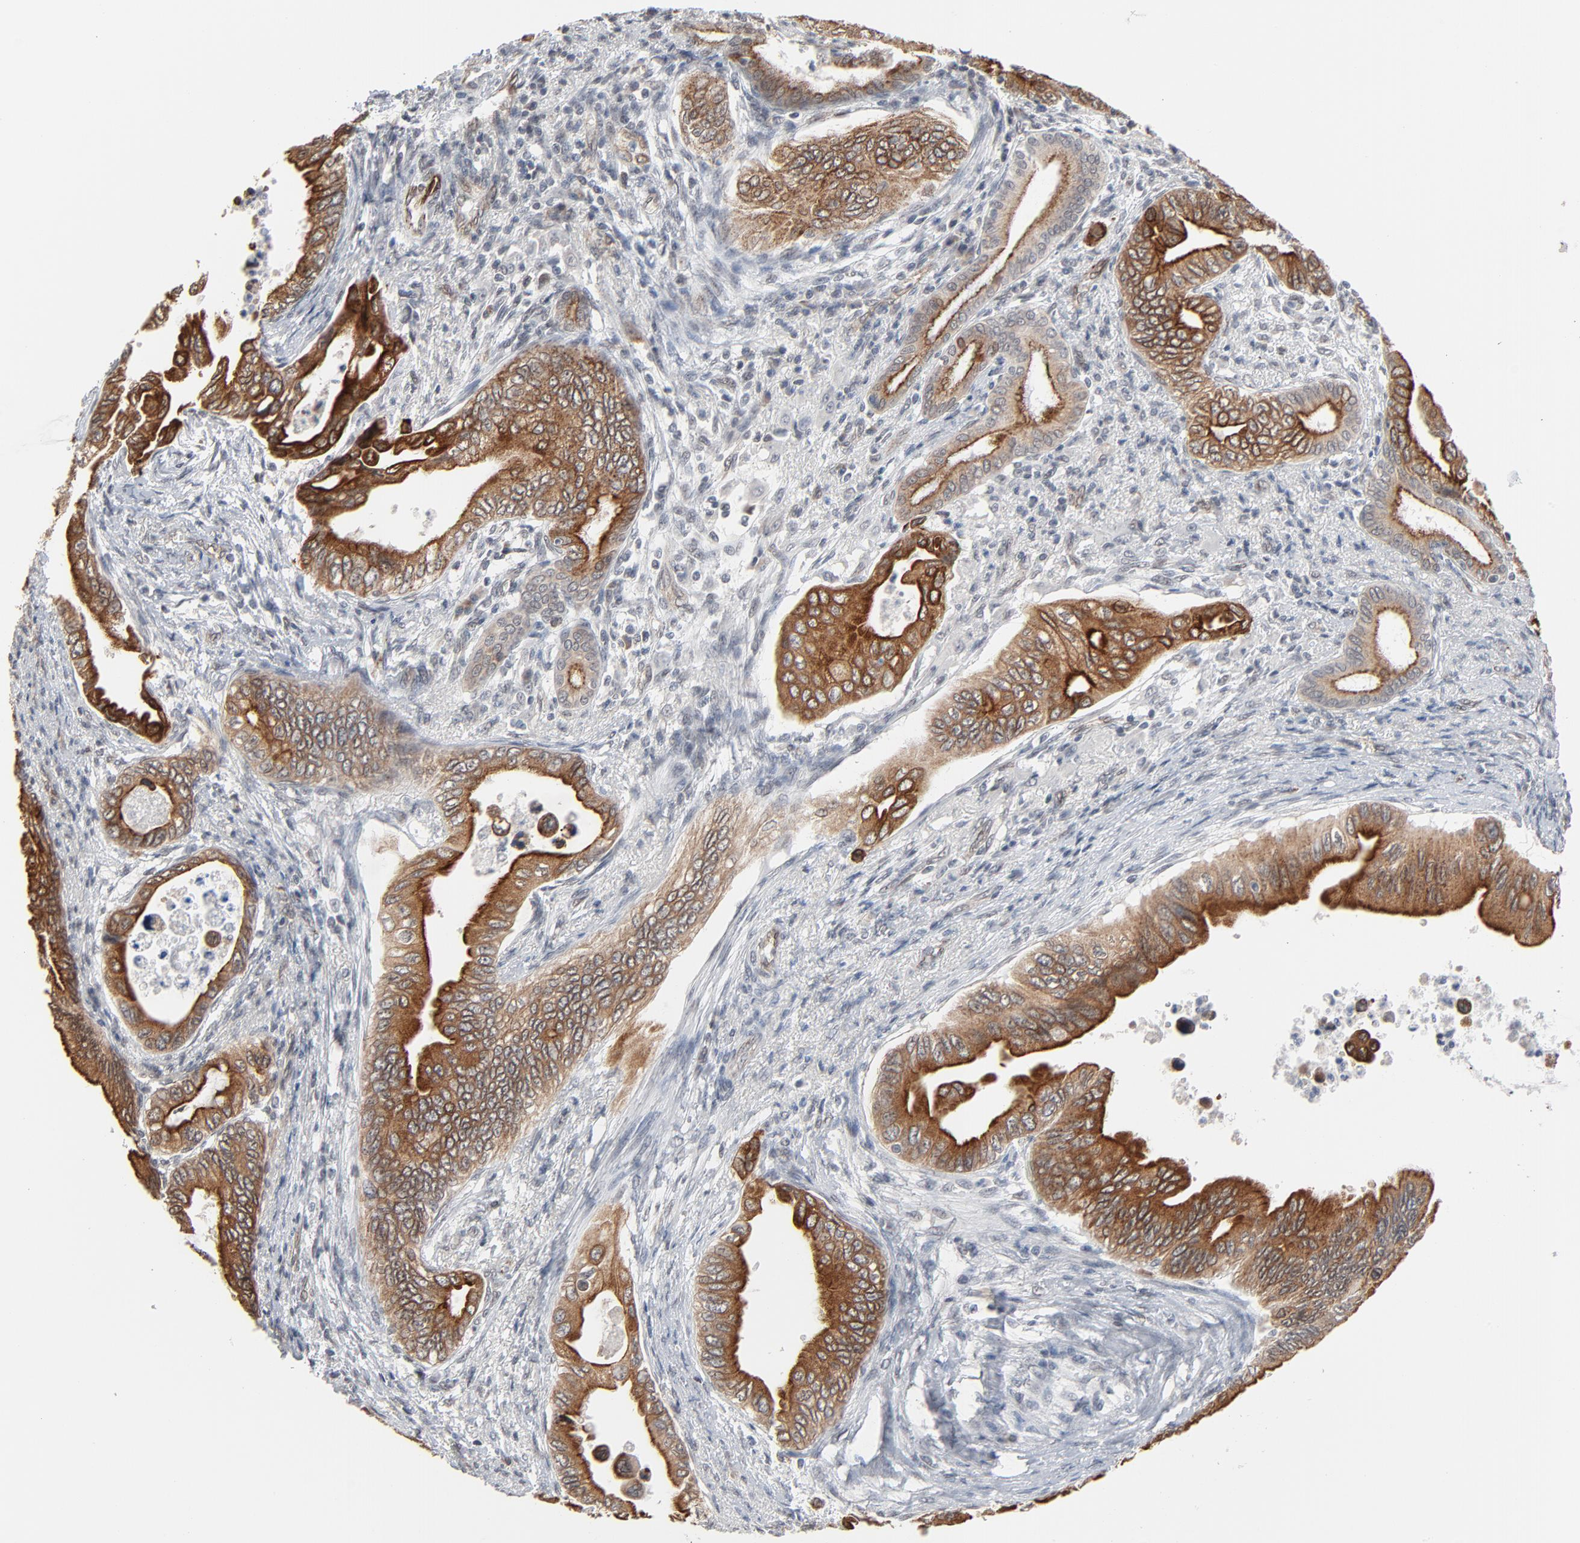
{"staining": {"intensity": "strong", "quantity": ">75%", "location": "cytoplasmic/membranous"}, "tissue": "pancreatic cancer", "cell_type": "Tumor cells", "image_type": "cancer", "snomed": [{"axis": "morphology", "description": "Adenocarcinoma, NOS"}, {"axis": "topography", "description": "Pancreas"}], "caption": "Protein staining exhibits strong cytoplasmic/membranous expression in approximately >75% of tumor cells in pancreatic cancer.", "gene": "ITPR3", "patient": {"sex": "female", "age": 66}}